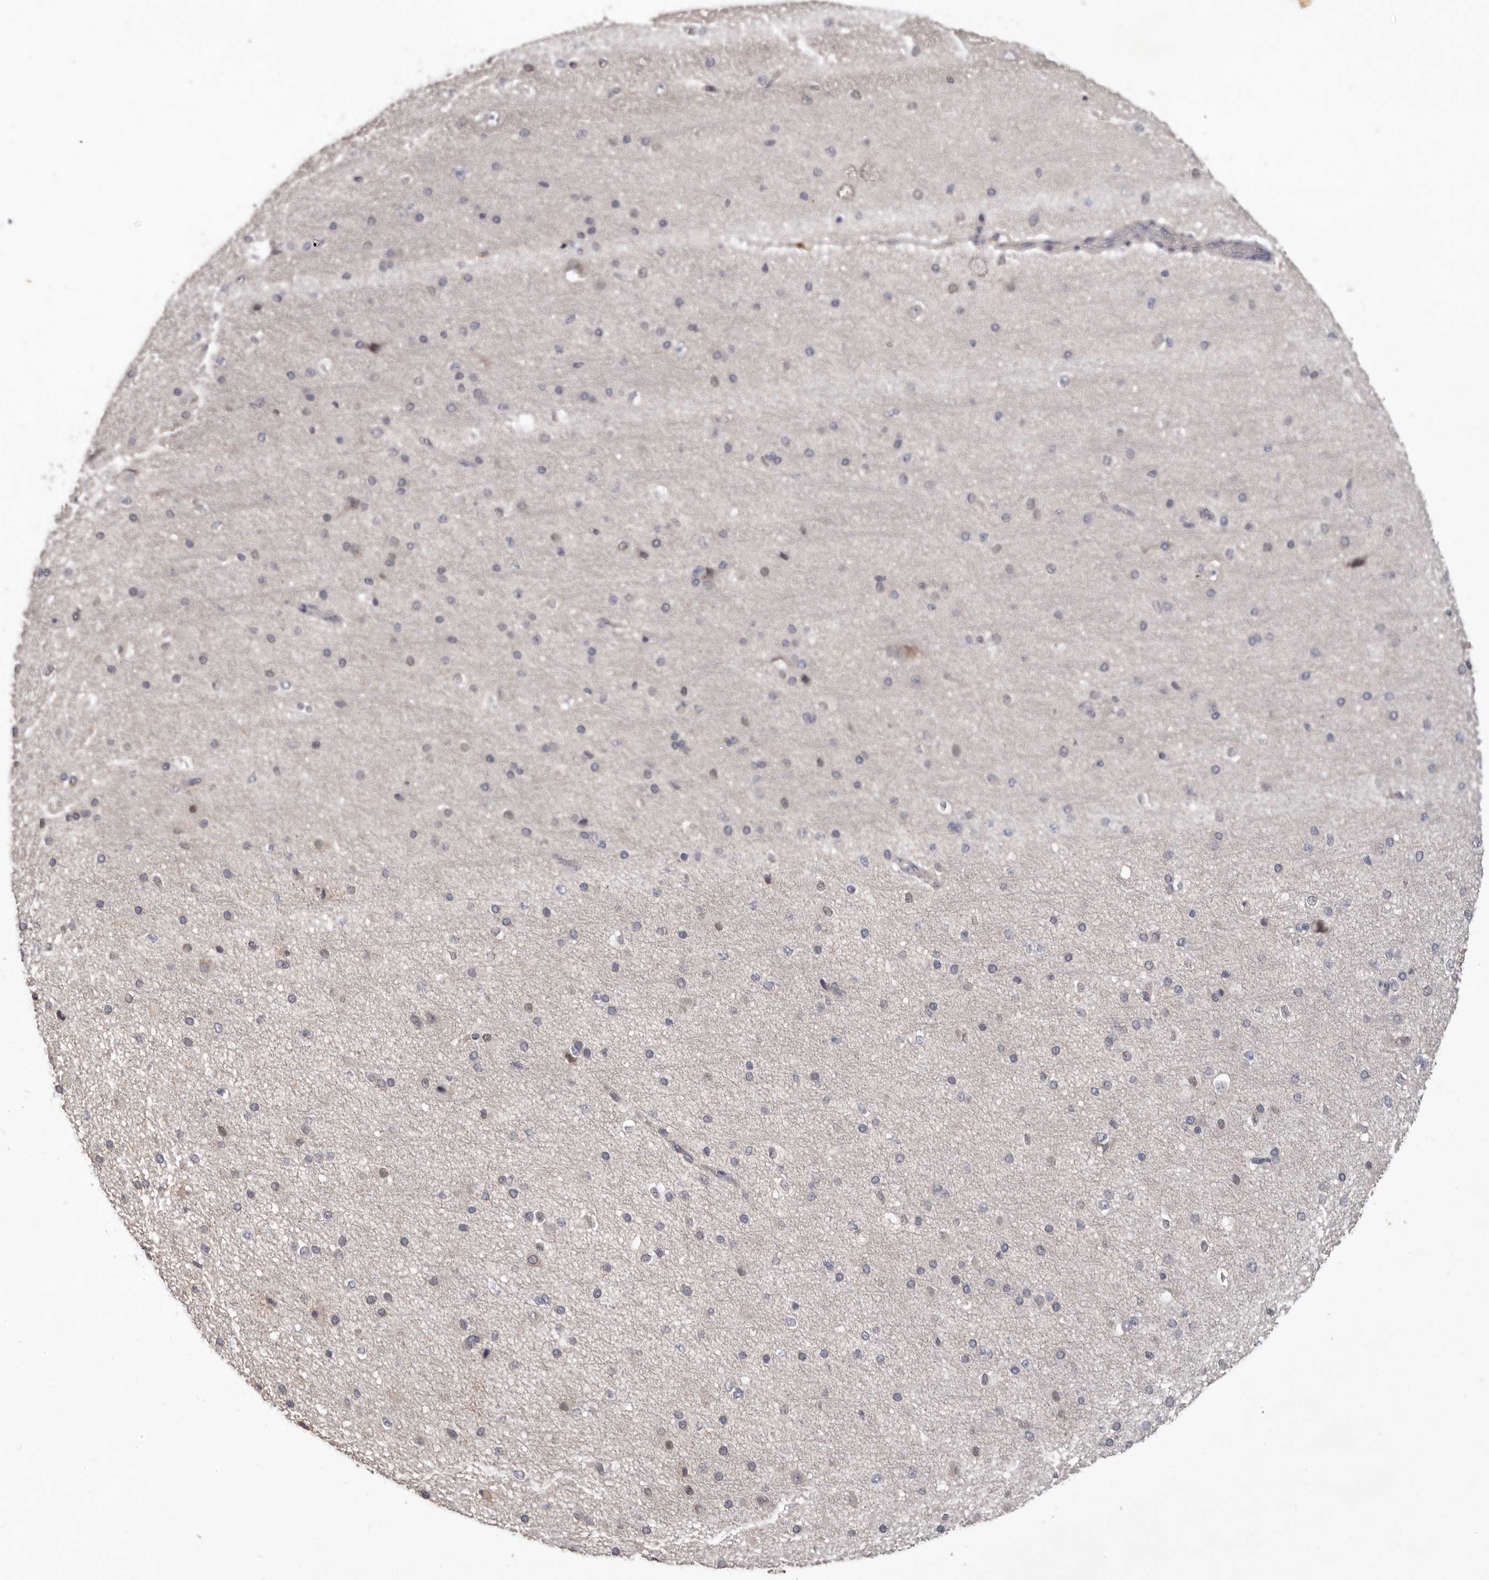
{"staining": {"intensity": "negative", "quantity": "none", "location": "none"}, "tissue": "cerebral cortex", "cell_type": "Endothelial cells", "image_type": "normal", "snomed": [{"axis": "morphology", "description": "Normal tissue, NOS"}, {"axis": "morphology", "description": "Developmental malformation"}, {"axis": "topography", "description": "Cerebral cortex"}], "caption": "Unremarkable cerebral cortex was stained to show a protein in brown. There is no significant expression in endothelial cells.", "gene": "NMUR1", "patient": {"sex": "female", "age": 30}}